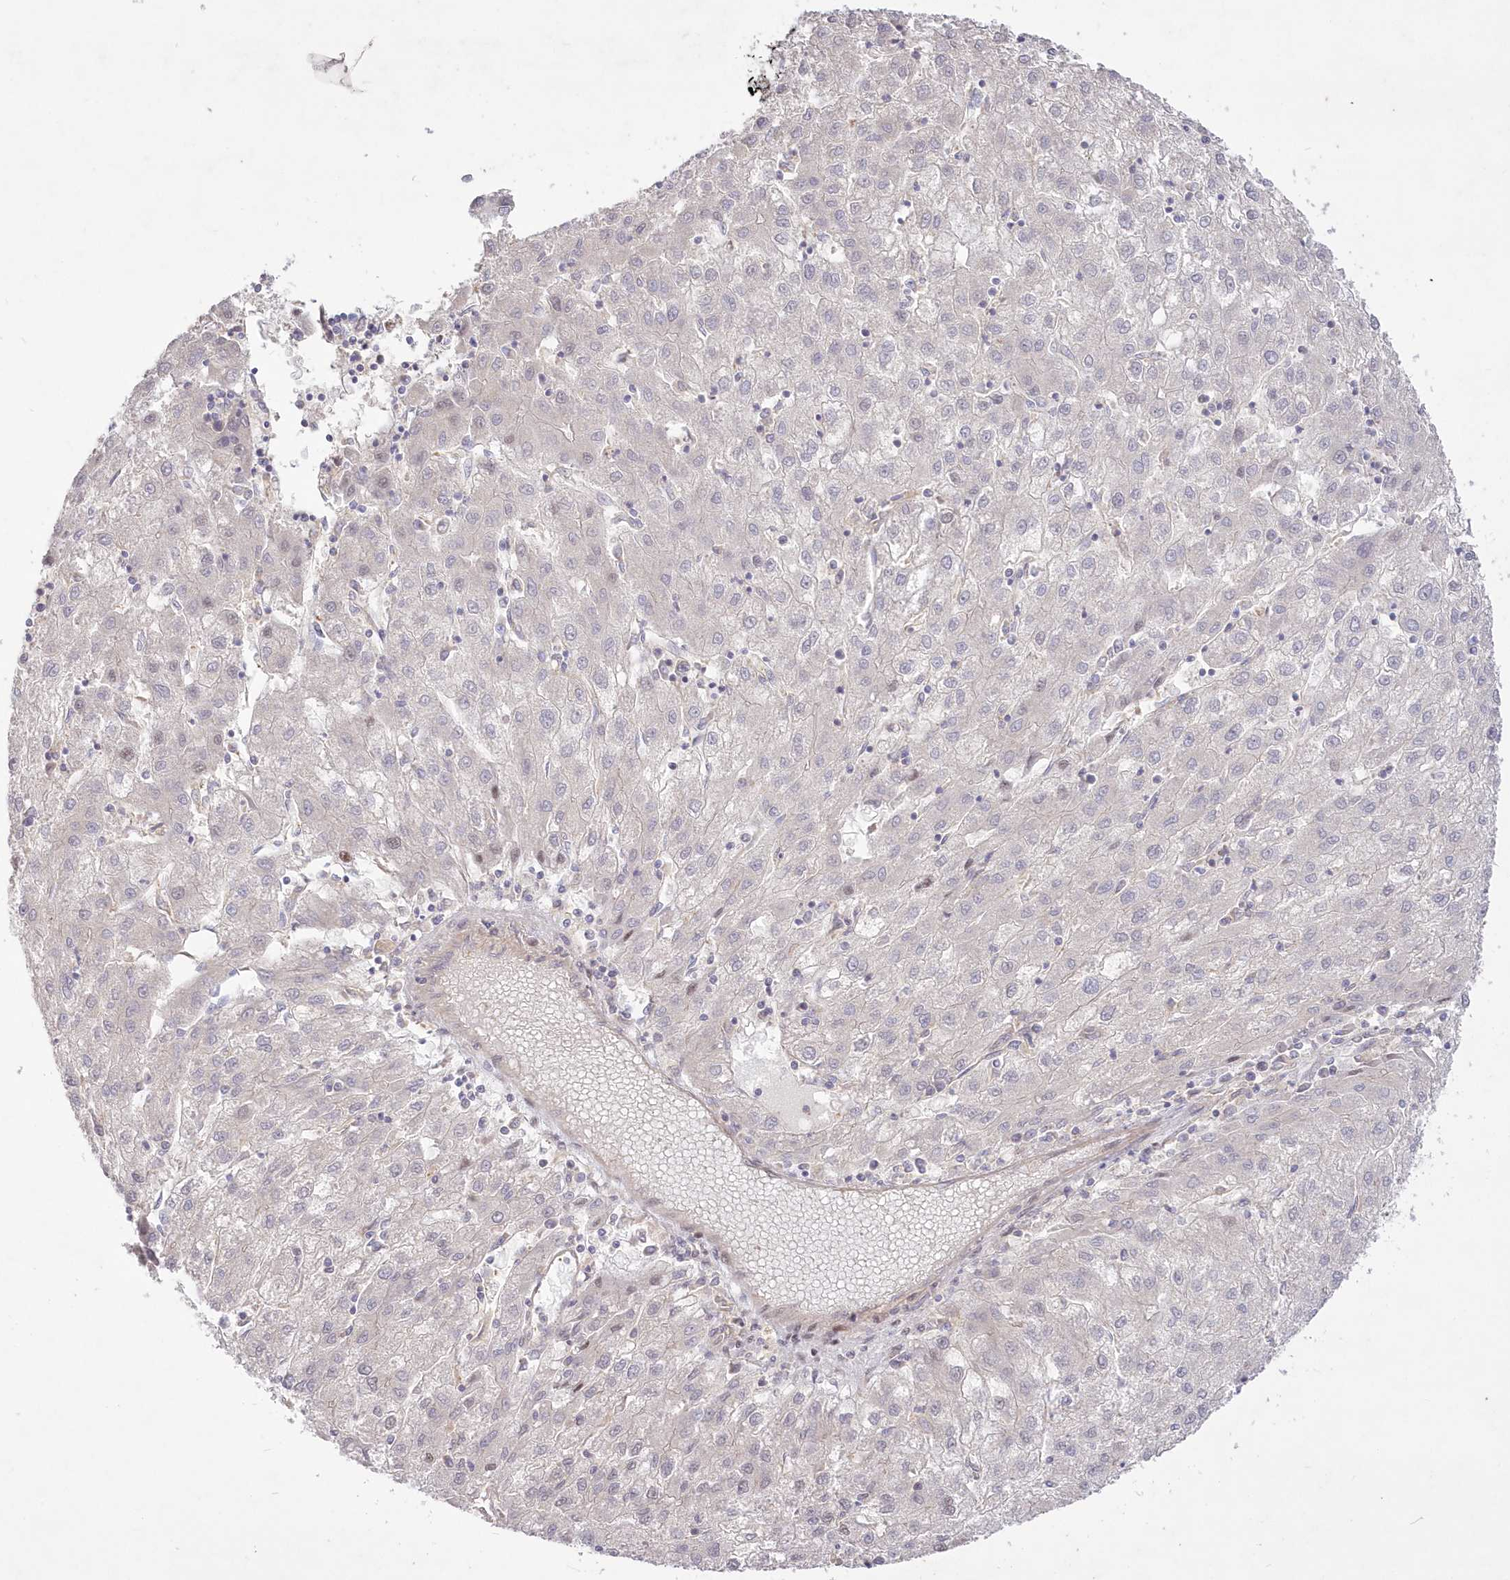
{"staining": {"intensity": "negative", "quantity": "none", "location": "none"}, "tissue": "liver cancer", "cell_type": "Tumor cells", "image_type": "cancer", "snomed": [{"axis": "morphology", "description": "Carcinoma, Hepatocellular, NOS"}, {"axis": "topography", "description": "Liver"}], "caption": "Tumor cells are negative for brown protein staining in hepatocellular carcinoma (liver). Brightfield microscopy of IHC stained with DAB (brown) and hematoxylin (blue), captured at high magnification.", "gene": "WBP1L", "patient": {"sex": "male", "age": 72}}